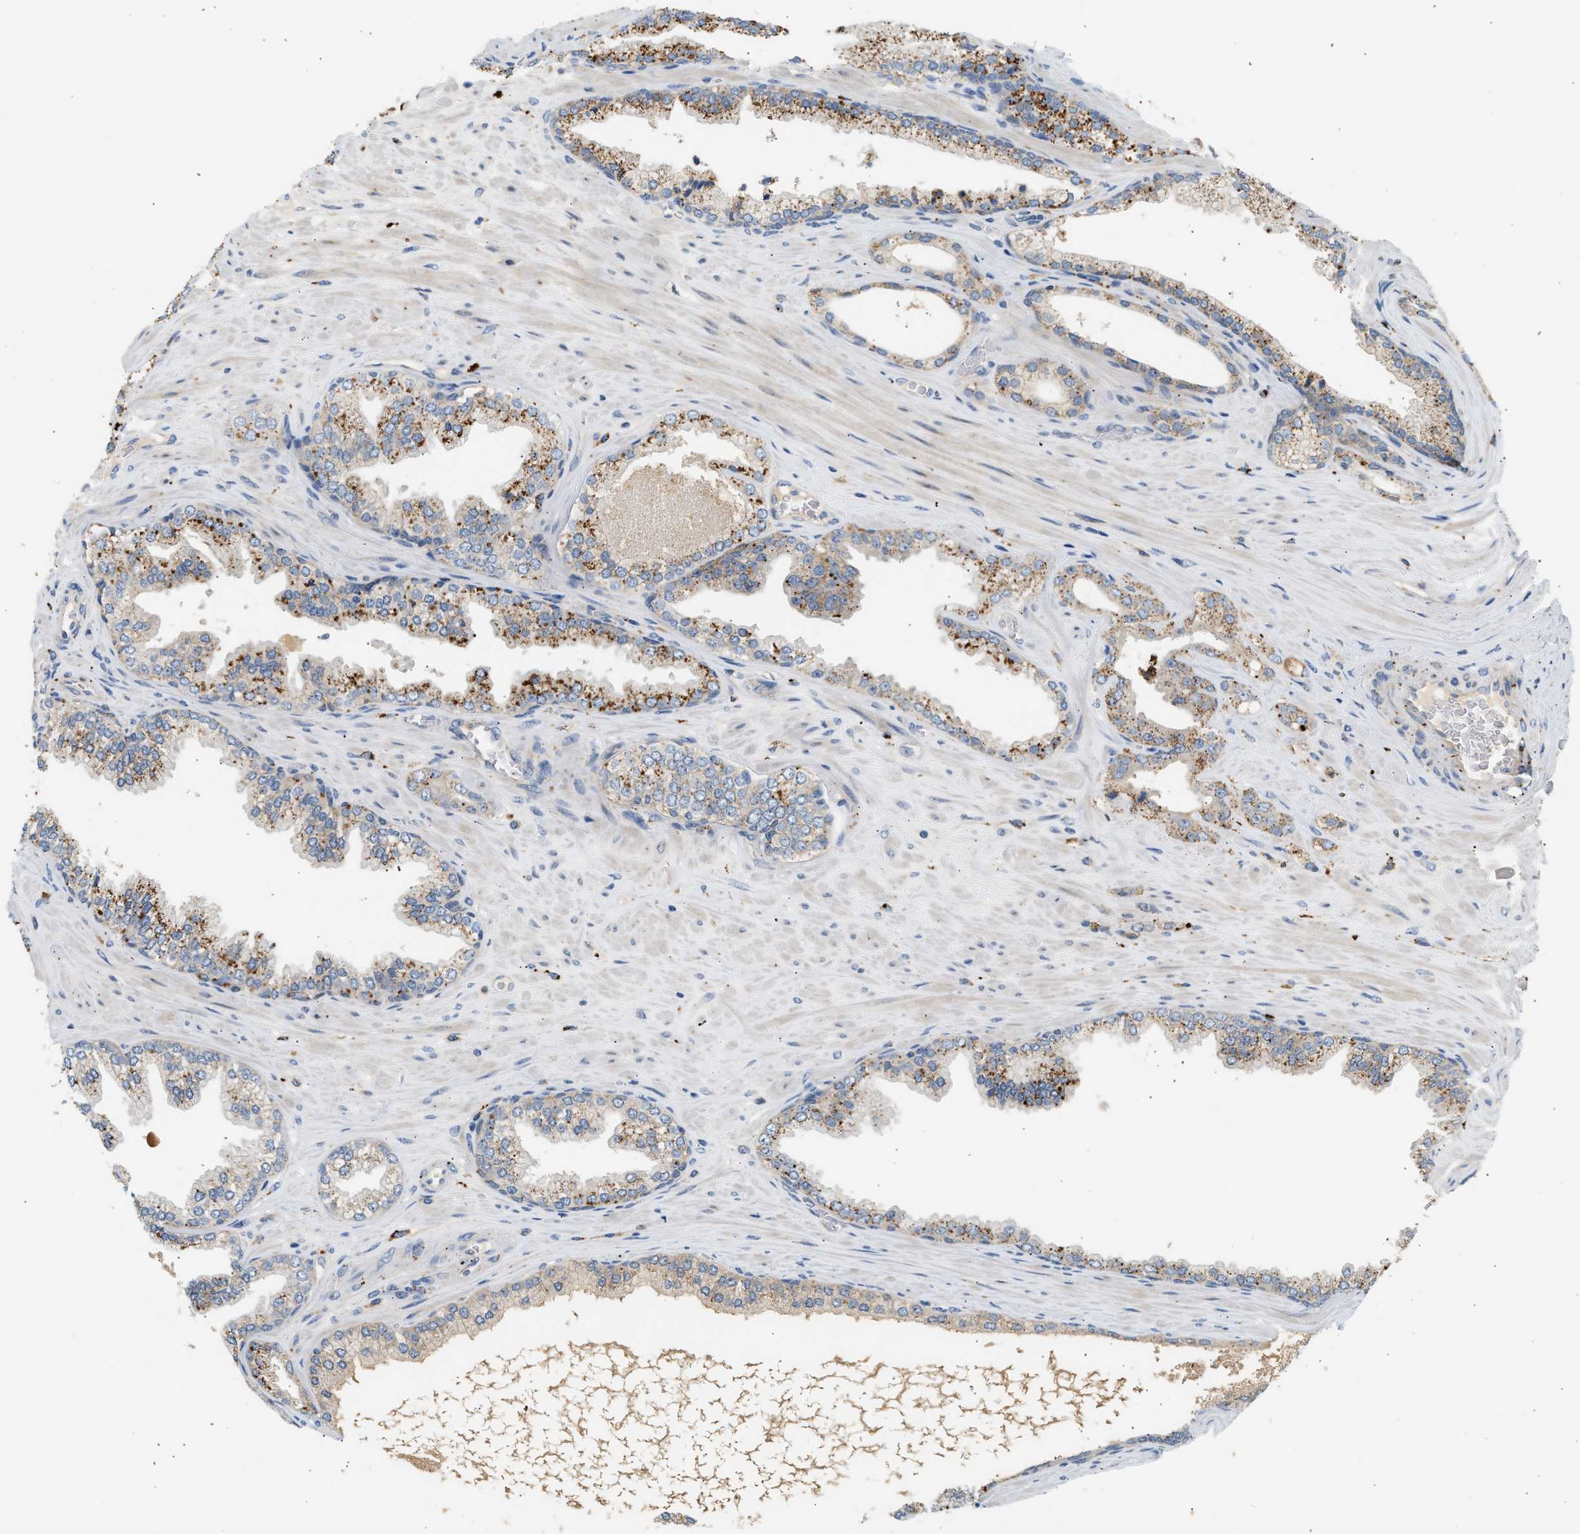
{"staining": {"intensity": "moderate", "quantity": ">75%", "location": "cytoplasmic/membranous"}, "tissue": "prostate cancer", "cell_type": "Tumor cells", "image_type": "cancer", "snomed": [{"axis": "morphology", "description": "Adenocarcinoma, High grade"}, {"axis": "topography", "description": "Prostate"}], "caption": "There is medium levels of moderate cytoplasmic/membranous positivity in tumor cells of prostate cancer, as demonstrated by immunohistochemical staining (brown color).", "gene": "ENTHD1", "patient": {"sex": "male", "age": 71}}